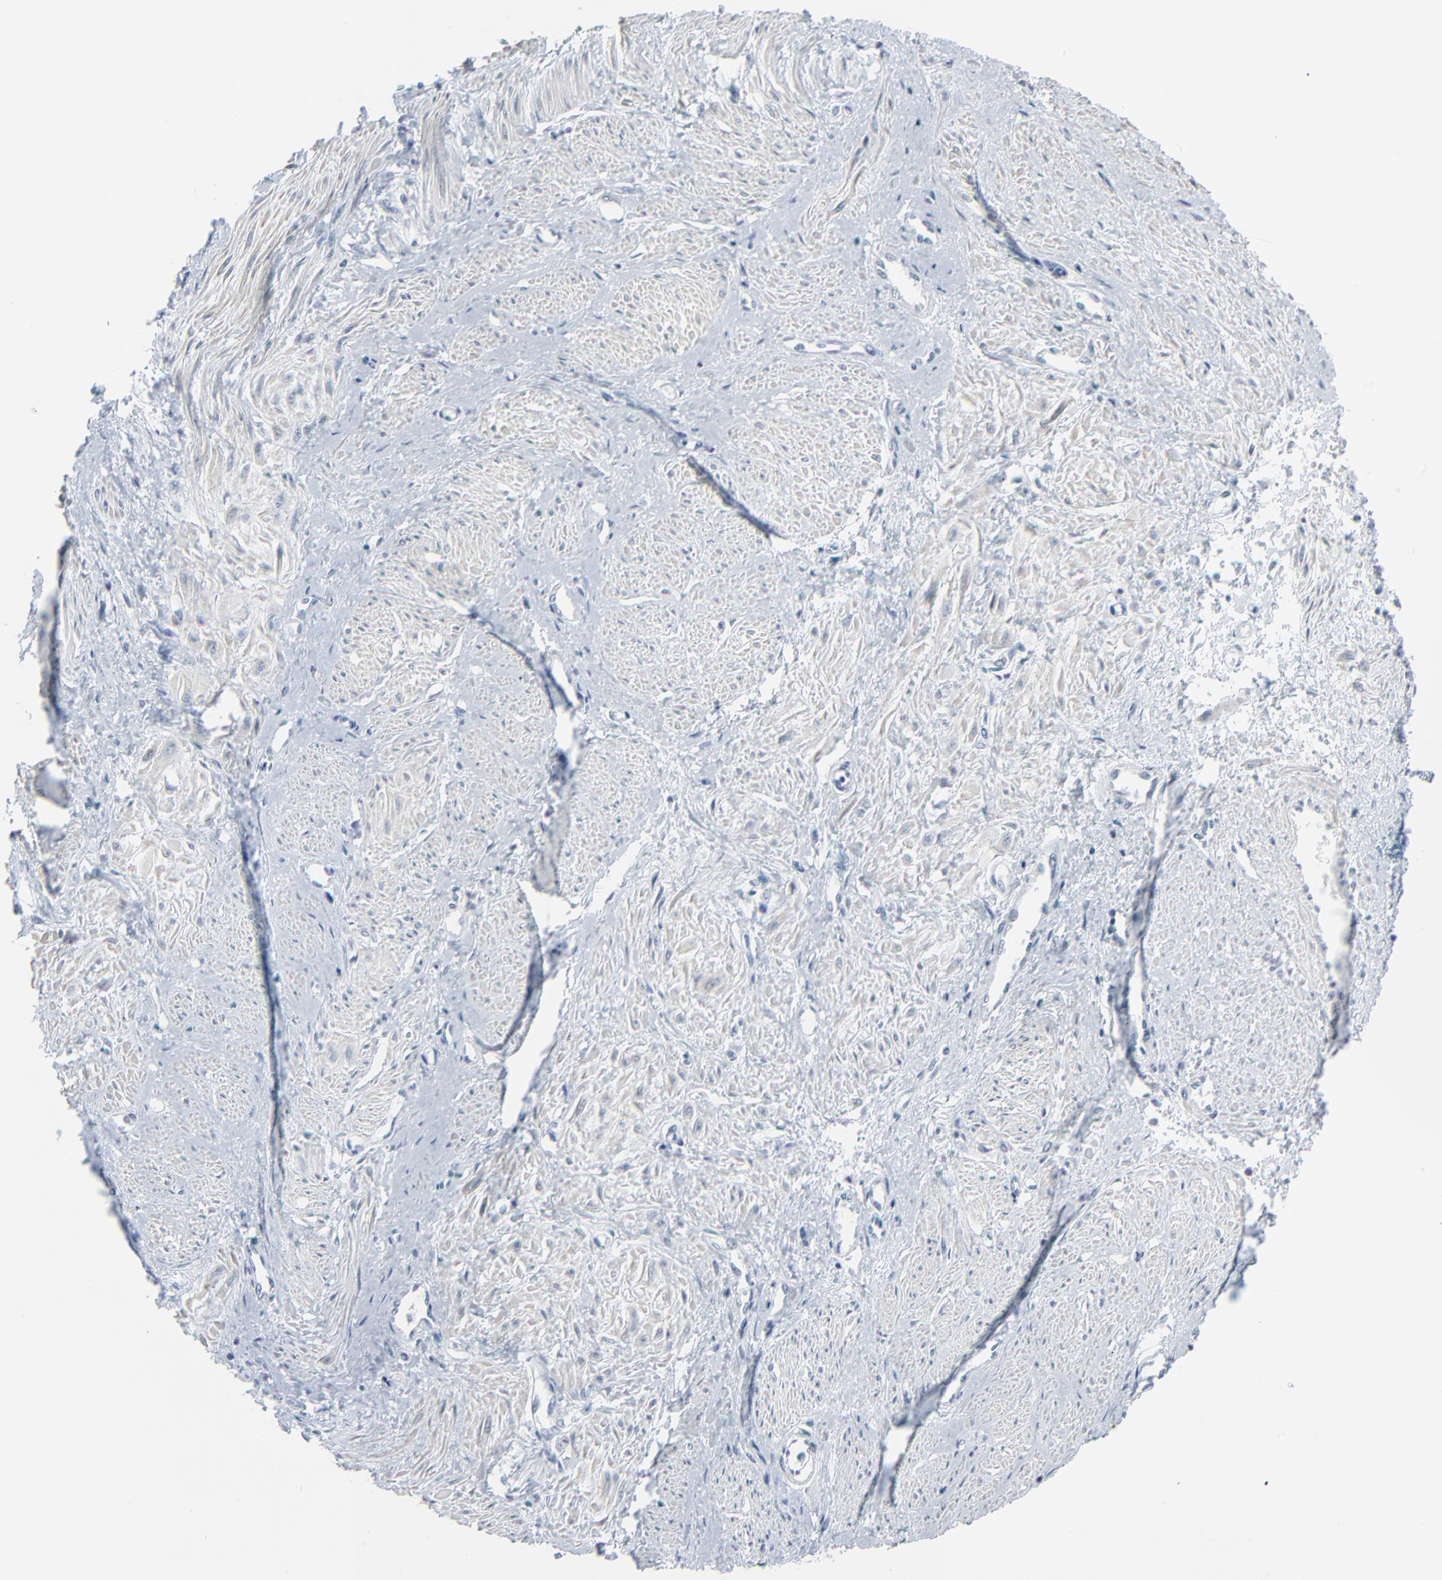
{"staining": {"intensity": "weak", "quantity": "25%-75%", "location": "cytoplasmic/membranous"}, "tissue": "smooth muscle", "cell_type": "Smooth muscle cells", "image_type": "normal", "snomed": [{"axis": "morphology", "description": "Normal tissue, NOS"}, {"axis": "topography", "description": "Smooth muscle"}, {"axis": "topography", "description": "Uterus"}], "caption": "The histopathology image reveals immunohistochemical staining of normal smooth muscle. There is weak cytoplasmic/membranous expression is appreciated in about 25%-75% of smooth muscle cells. The protein is shown in brown color, while the nuclei are stained blue.", "gene": "SAGE1", "patient": {"sex": "female", "age": 39}}